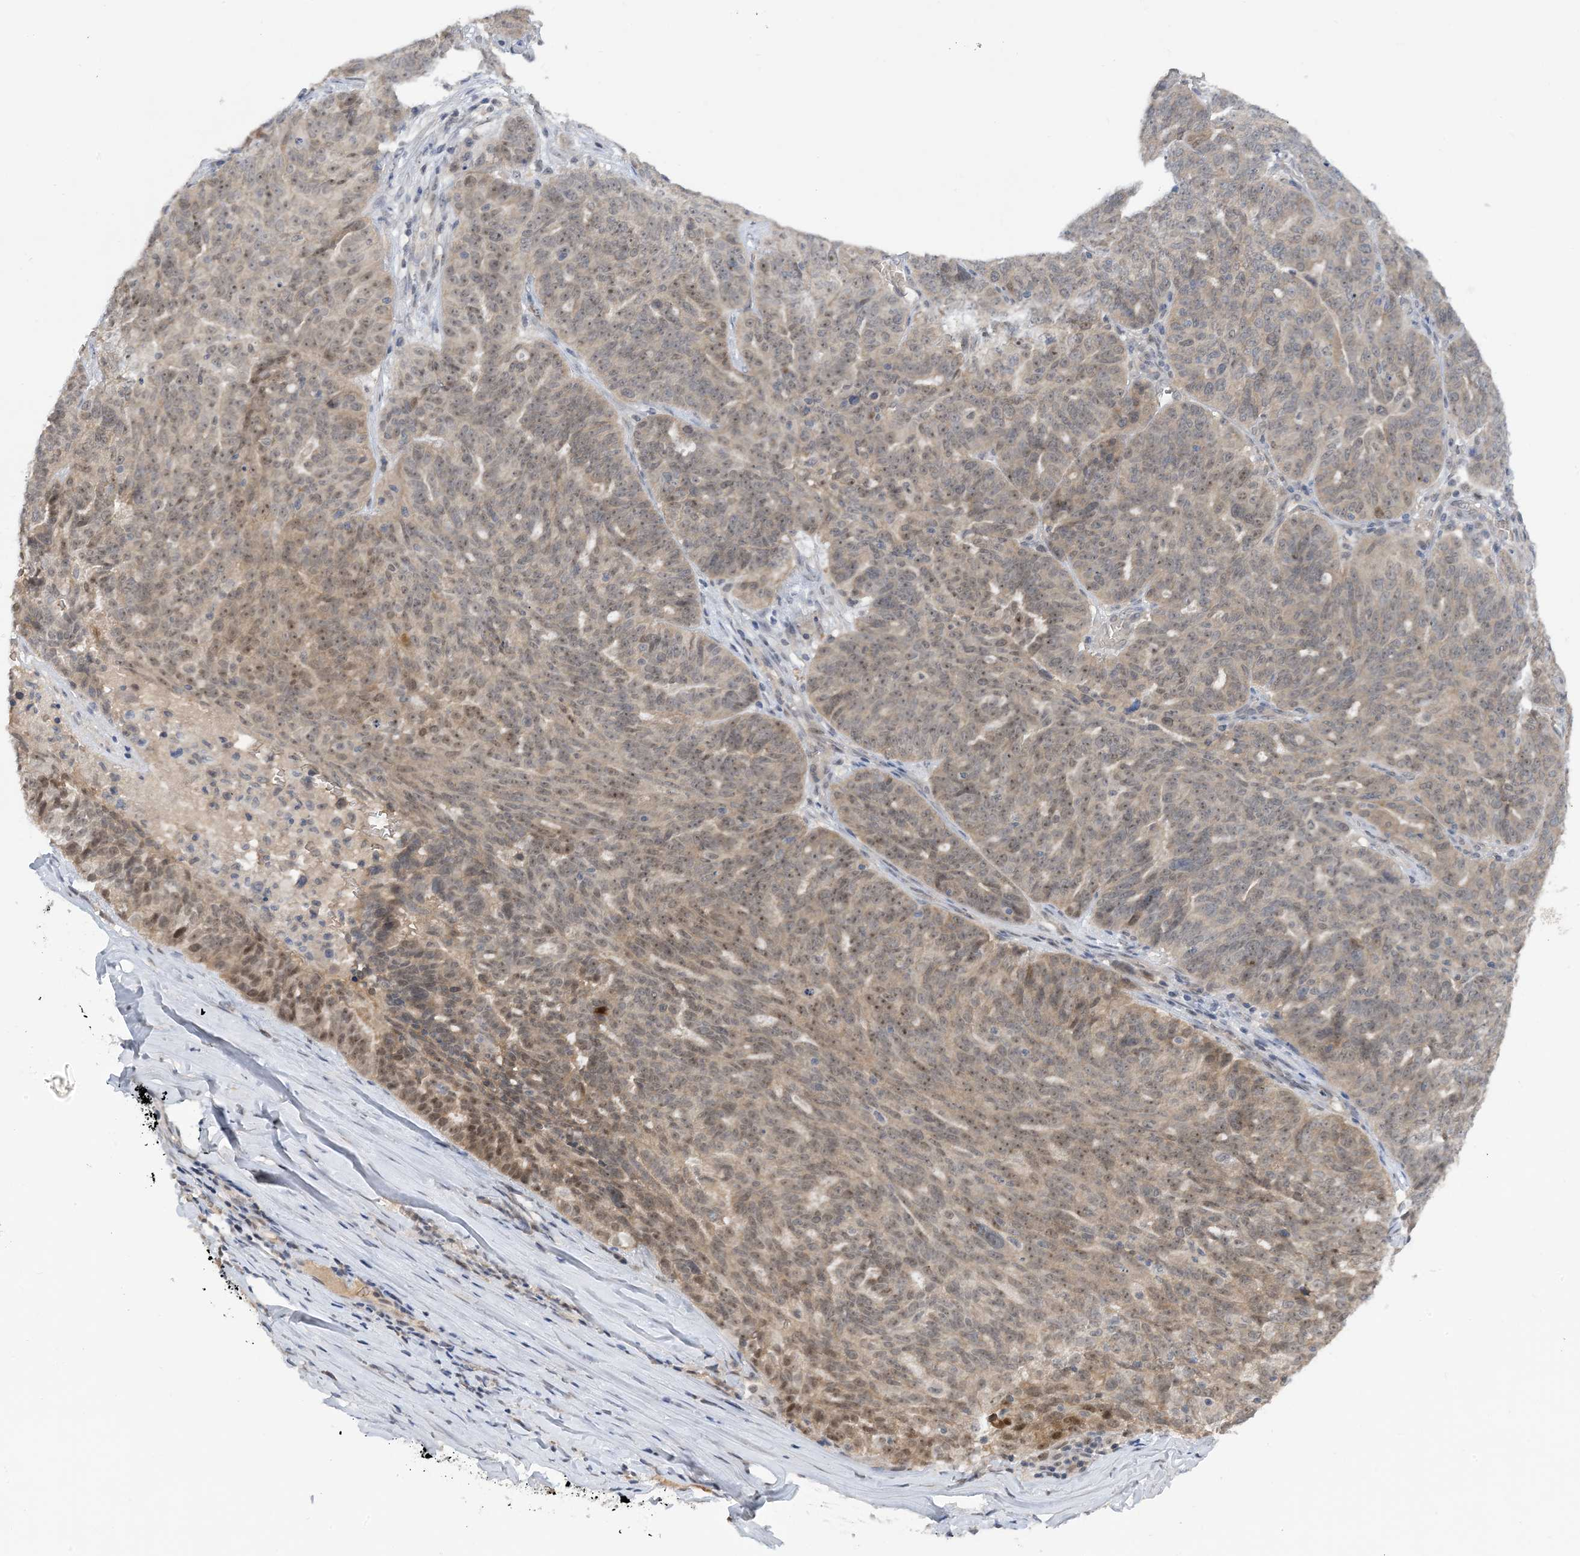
{"staining": {"intensity": "moderate", "quantity": ">75%", "location": "nuclear"}, "tissue": "ovarian cancer", "cell_type": "Tumor cells", "image_type": "cancer", "snomed": [{"axis": "morphology", "description": "Cystadenocarcinoma, serous, NOS"}, {"axis": "topography", "description": "Ovary"}], "caption": "About >75% of tumor cells in ovarian serous cystadenocarcinoma display moderate nuclear protein staining as visualized by brown immunohistochemical staining.", "gene": "UBE2E1", "patient": {"sex": "female", "age": 59}}